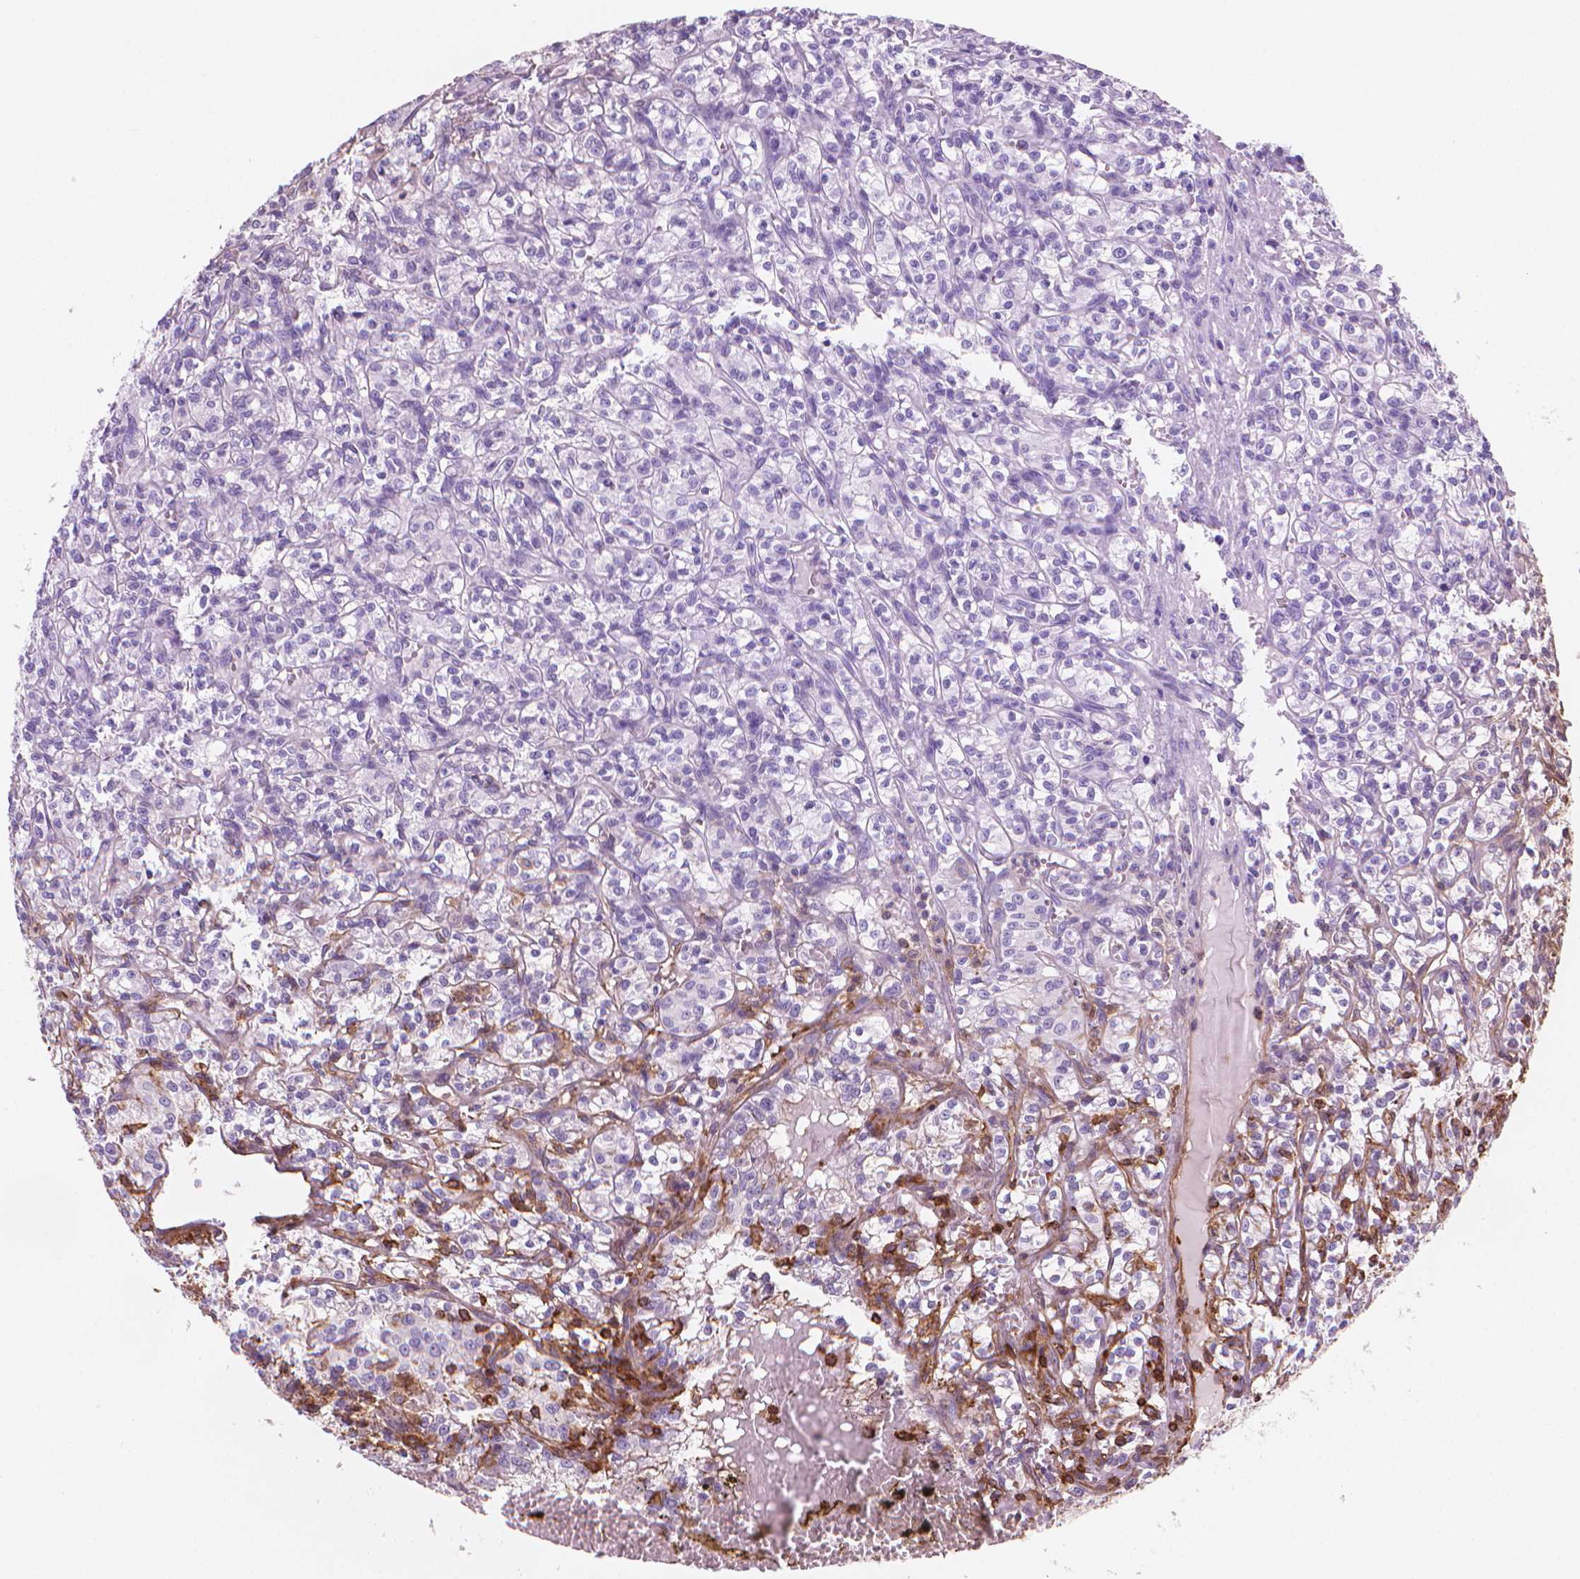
{"staining": {"intensity": "negative", "quantity": "none", "location": "none"}, "tissue": "renal cancer", "cell_type": "Tumor cells", "image_type": "cancer", "snomed": [{"axis": "morphology", "description": "Adenocarcinoma, NOS"}, {"axis": "topography", "description": "Kidney"}], "caption": "Immunohistochemistry (IHC) image of neoplastic tissue: human adenocarcinoma (renal) stained with DAB demonstrates no significant protein staining in tumor cells.", "gene": "PATJ", "patient": {"sex": "male", "age": 36}}